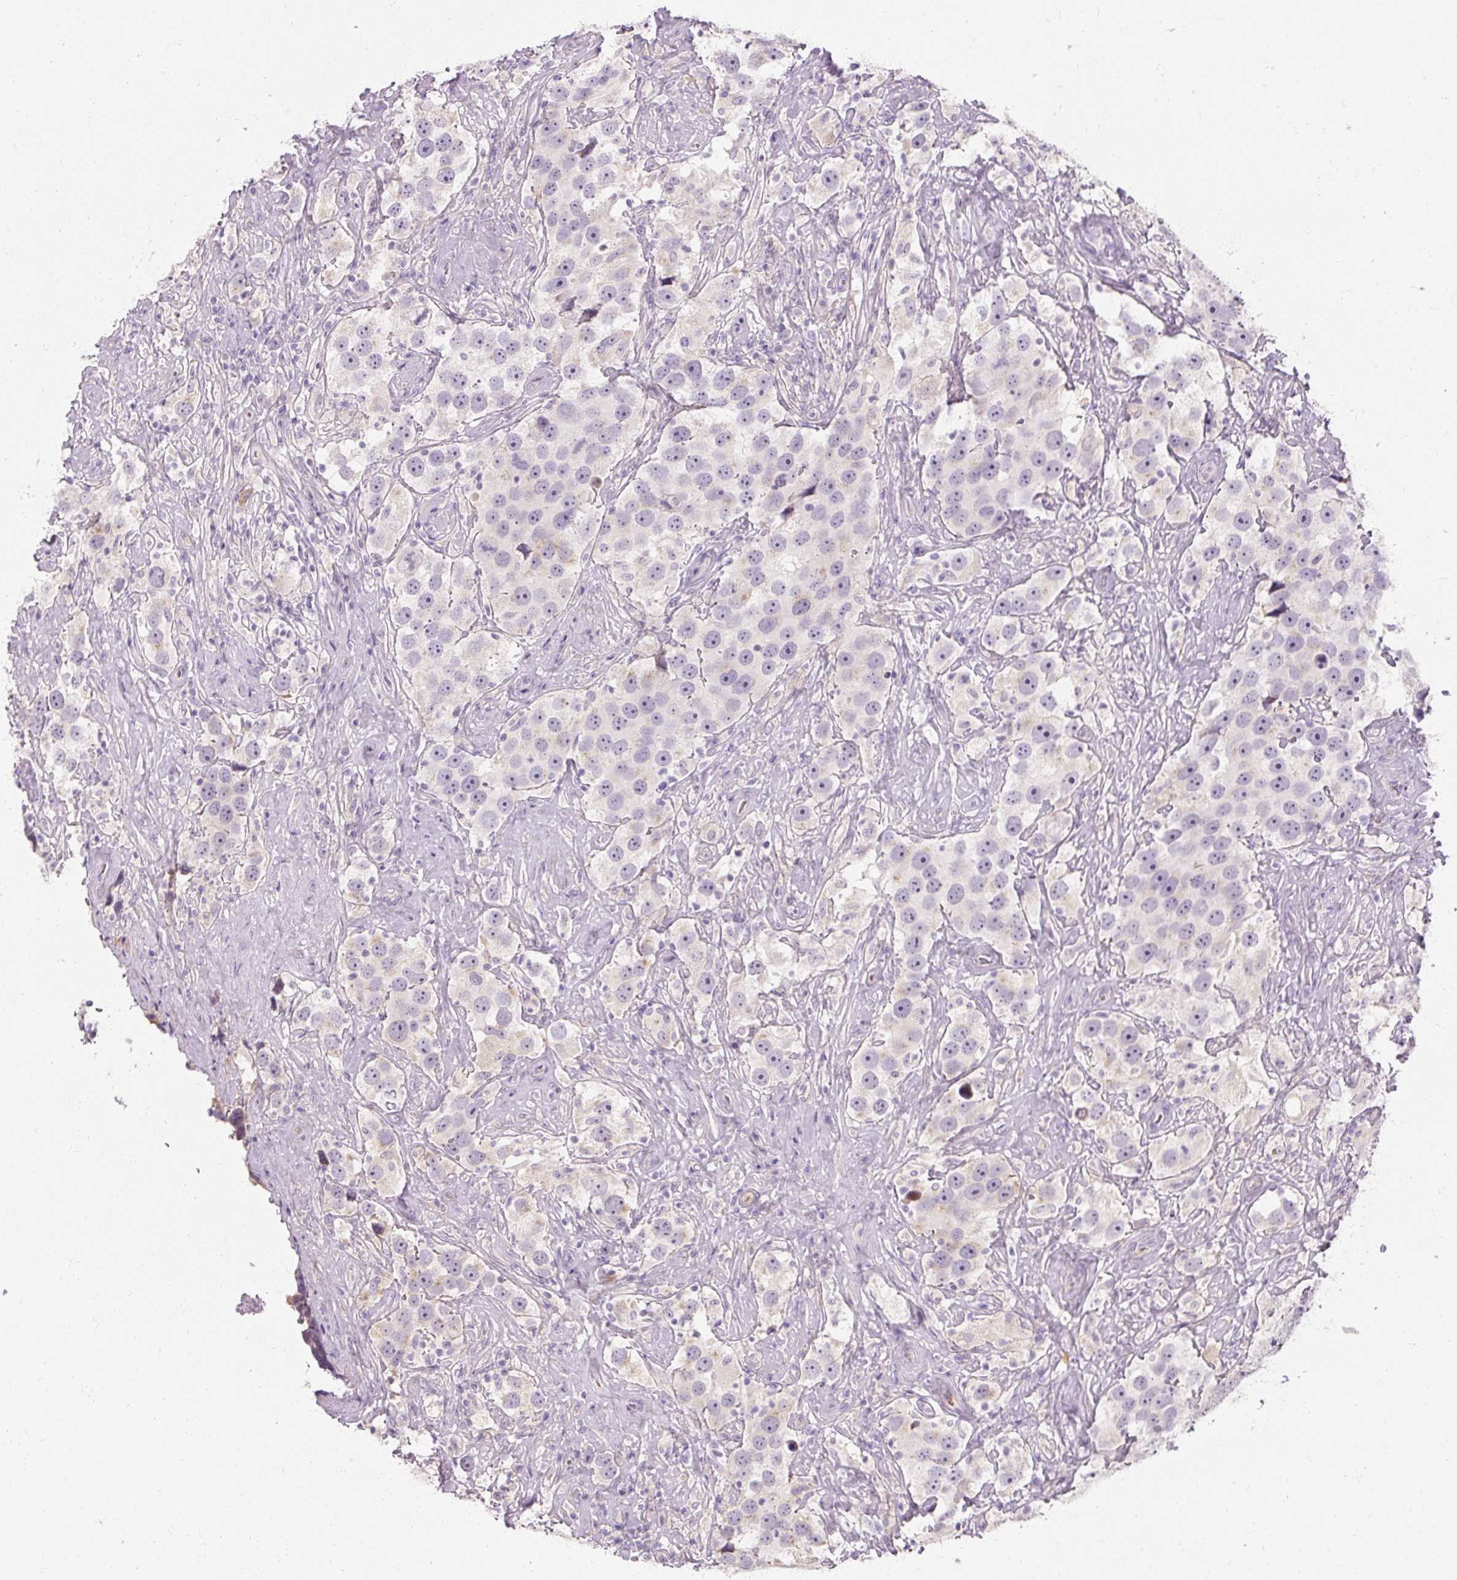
{"staining": {"intensity": "negative", "quantity": "none", "location": "none"}, "tissue": "testis cancer", "cell_type": "Tumor cells", "image_type": "cancer", "snomed": [{"axis": "morphology", "description": "Seminoma, NOS"}, {"axis": "topography", "description": "Testis"}], "caption": "Tumor cells are negative for brown protein staining in testis seminoma.", "gene": "NFE2L3", "patient": {"sex": "male", "age": 49}}